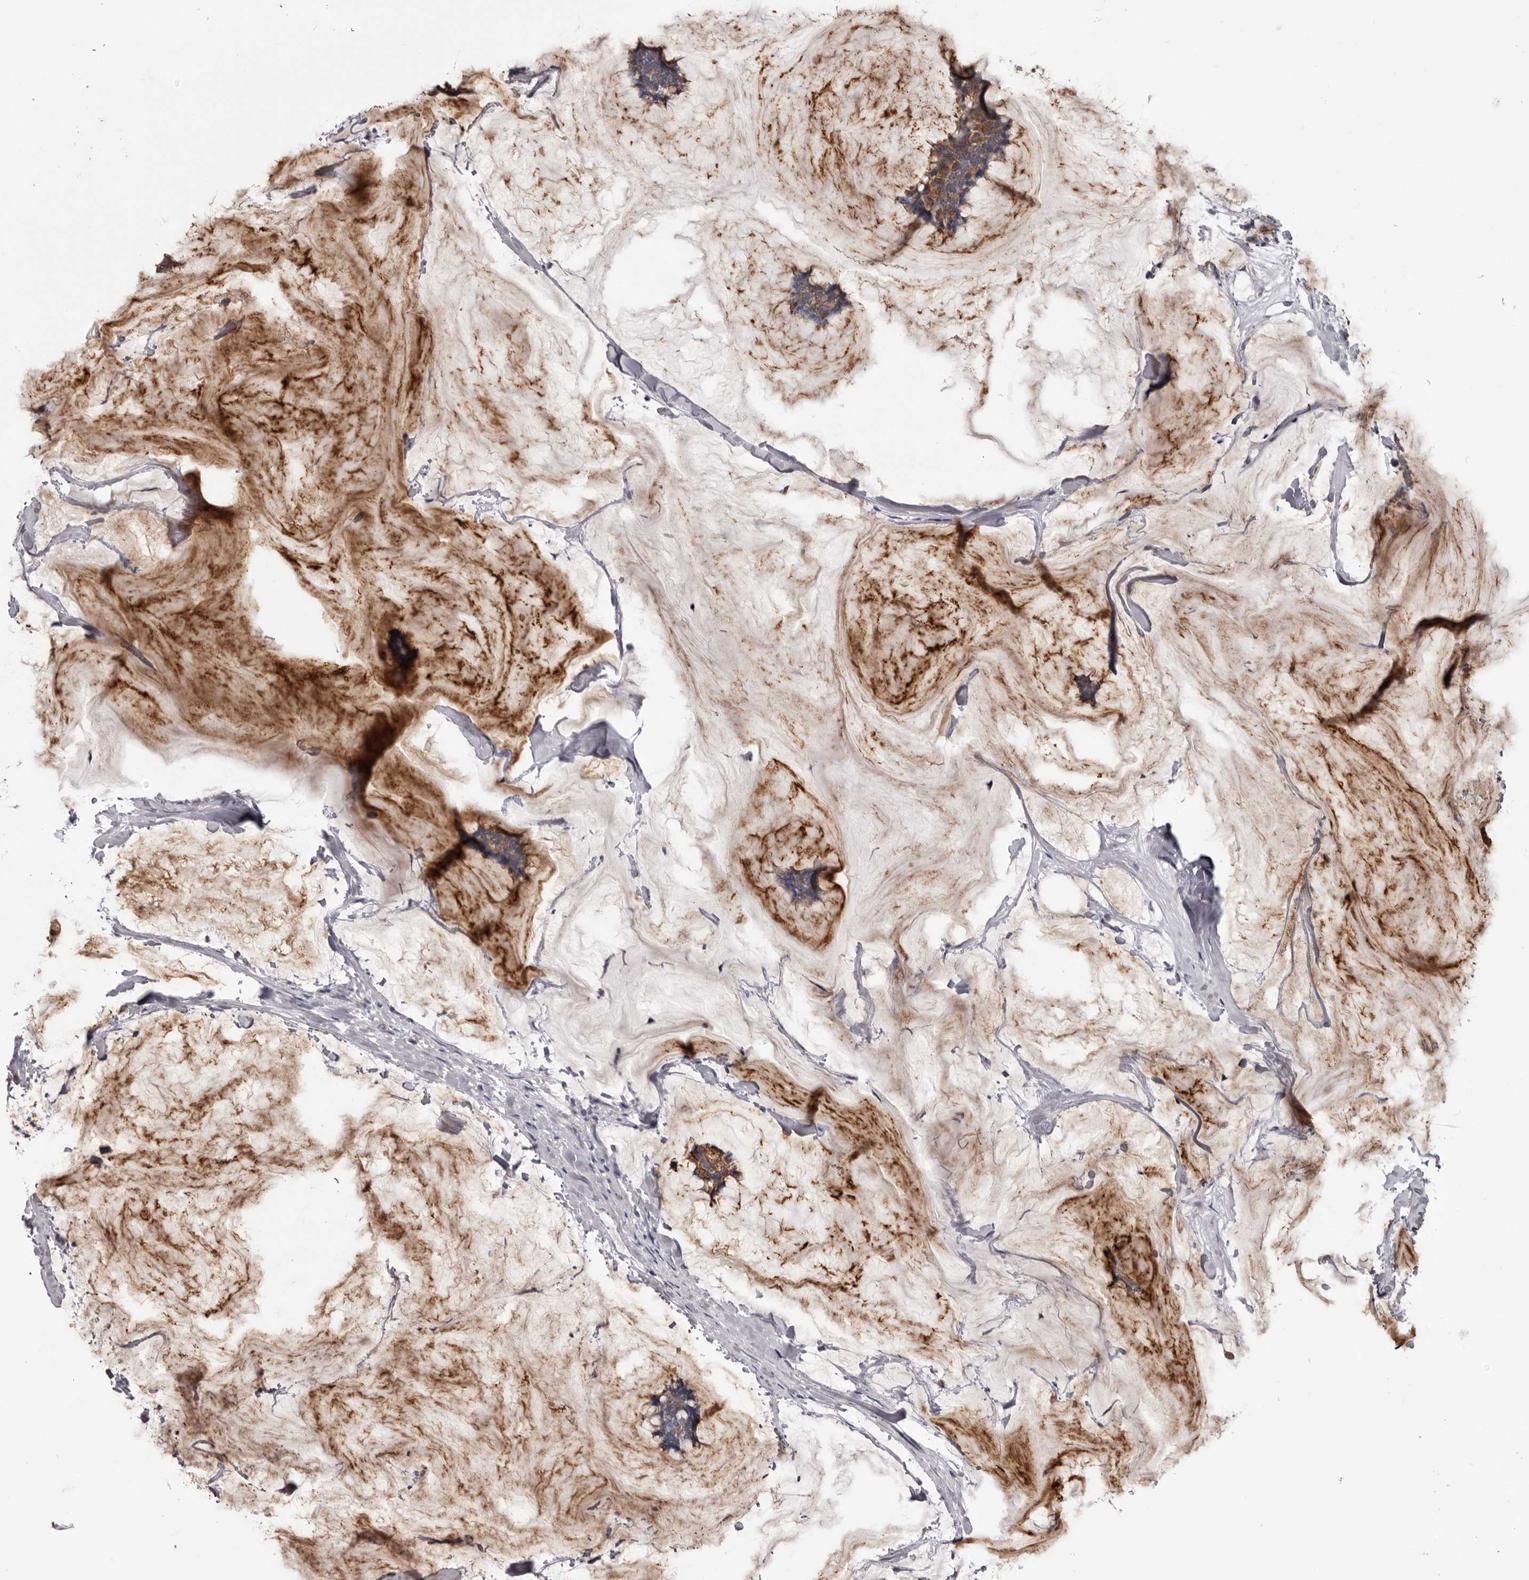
{"staining": {"intensity": "moderate", "quantity": ">75%", "location": "cytoplasmic/membranous"}, "tissue": "breast cancer", "cell_type": "Tumor cells", "image_type": "cancer", "snomed": [{"axis": "morphology", "description": "Duct carcinoma"}, {"axis": "topography", "description": "Breast"}], "caption": "Moderate cytoplasmic/membranous expression for a protein is appreciated in approximately >75% of tumor cells of breast cancer (infiltrating ductal carcinoma) using immunohistochemistry (IHC).", "gene": "LPAR6", "patient": {"sex": "female", "age": 93}}